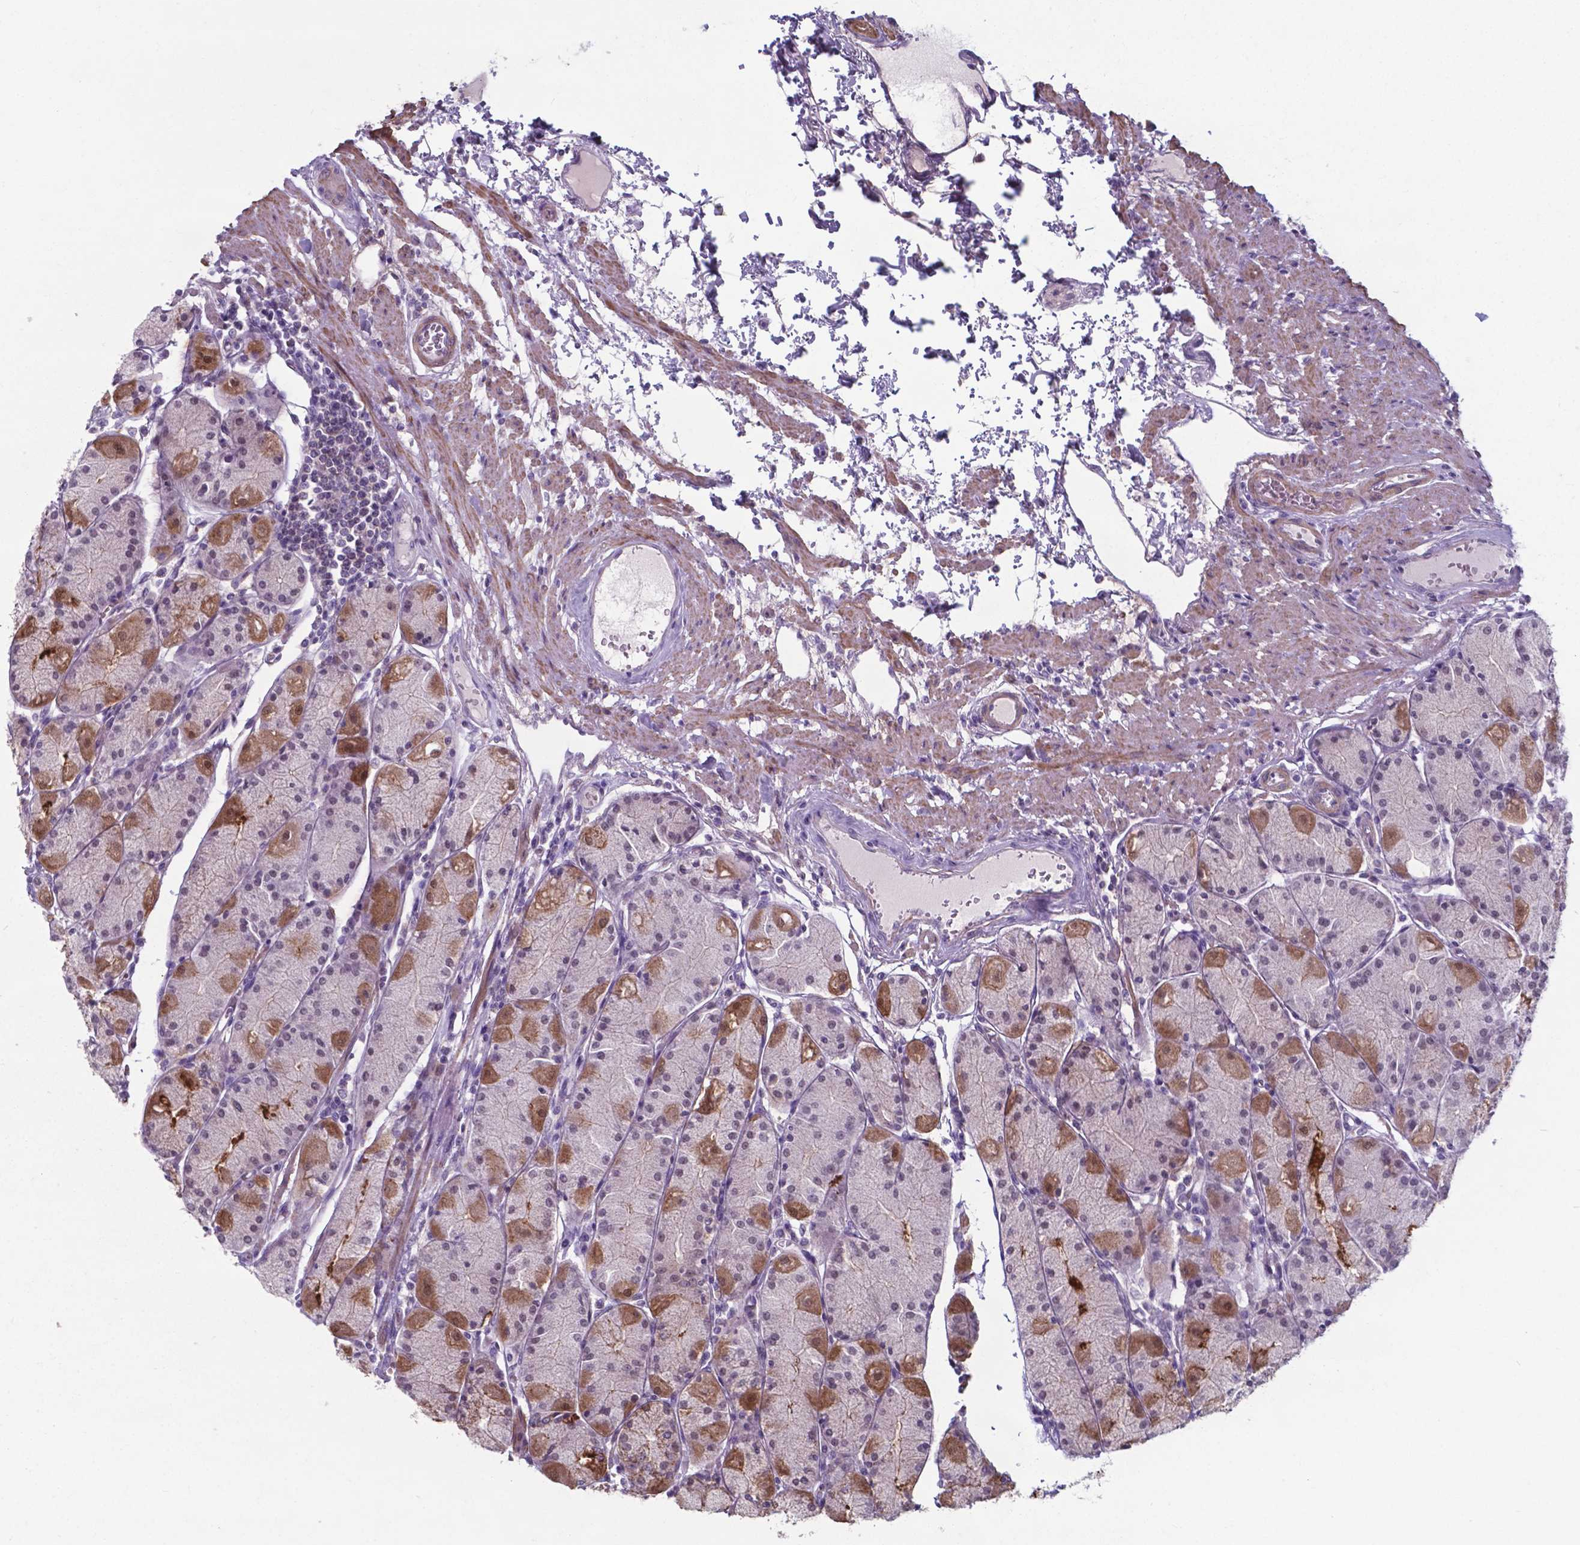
{"staining": {"intensity": "moderate", "quantity": "<25%", "location": "cytoplasmic/membranous"}, "tissue": "stomach", "cell_type": "Glandular cells", "image_type": "normal", "snomed": [{"axis": "morphology", "description": "Normal tissue, NOS"}, {"axis": "topography", "description": "Stomach, upper"}], "caption": "Protein staining by immunohistochemistry displays moderate cytoplasmic/membranous expression in about <25% of glandular cells in benign stomach.", "gene": "AP5B1", "patient": {"sex": "male", "age": 69}}